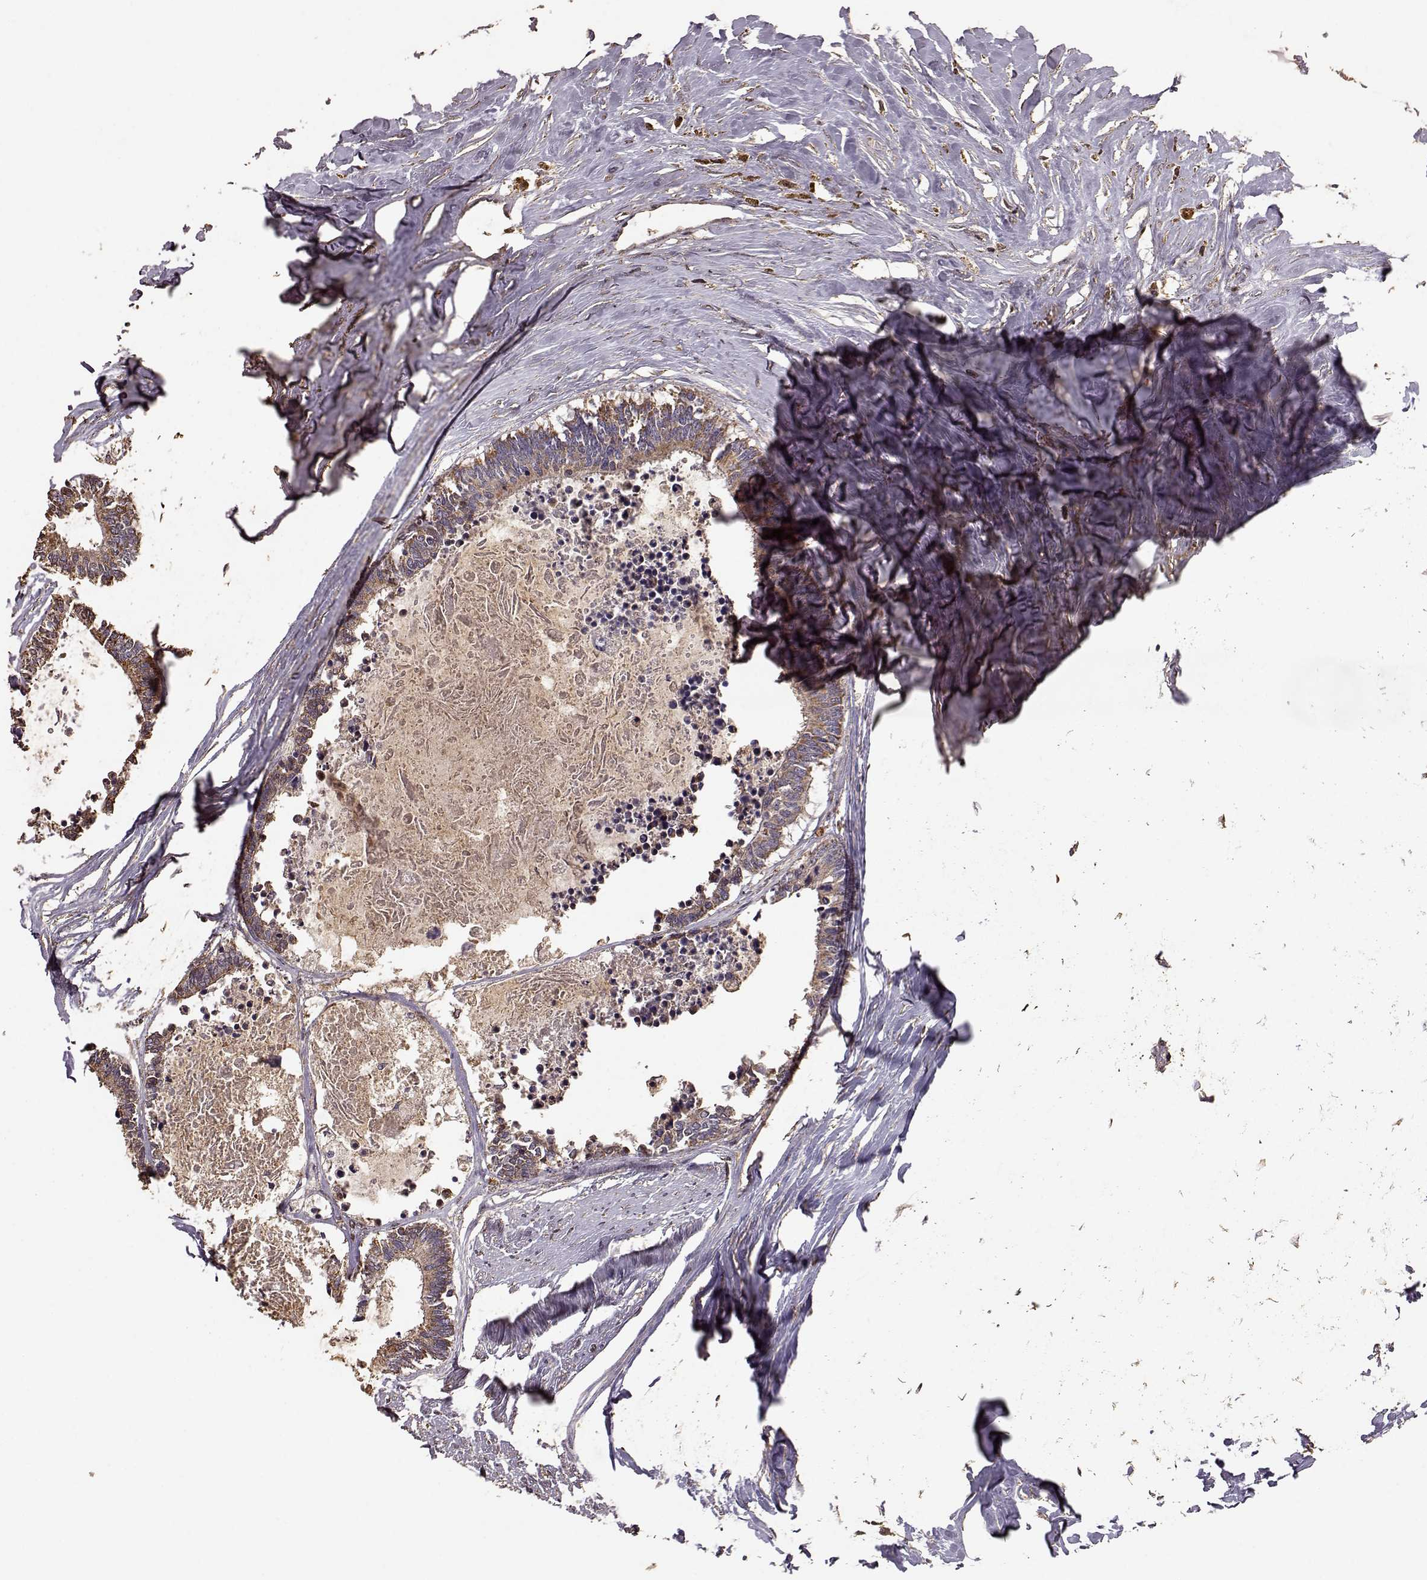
{"staining": {"intensity": "strong", "quantity": ">75%", "location": "cytoplasmic/membranous"}, "tissue": "colorectal cancer", "cell_type": "Tumor cells", "image_type": "cancer", "snomed": [{"axis": "morphology", "description": "Adenocarcinoma, NOS"}, {"axis": "topography", "description": "Colon"}, {"axis": "topography", "description": "Rectum"}], "caption": "Protein expression by IHC shows strong cytoplasmic/membranous positivity in about >75% of tumor cells in colorectal adenocarcinoma. (DAB IHC, brown staining for protein, blue staining for nuclei).", "gene": "PTGES2", "patient": {"sex": "male", "age": 57}}